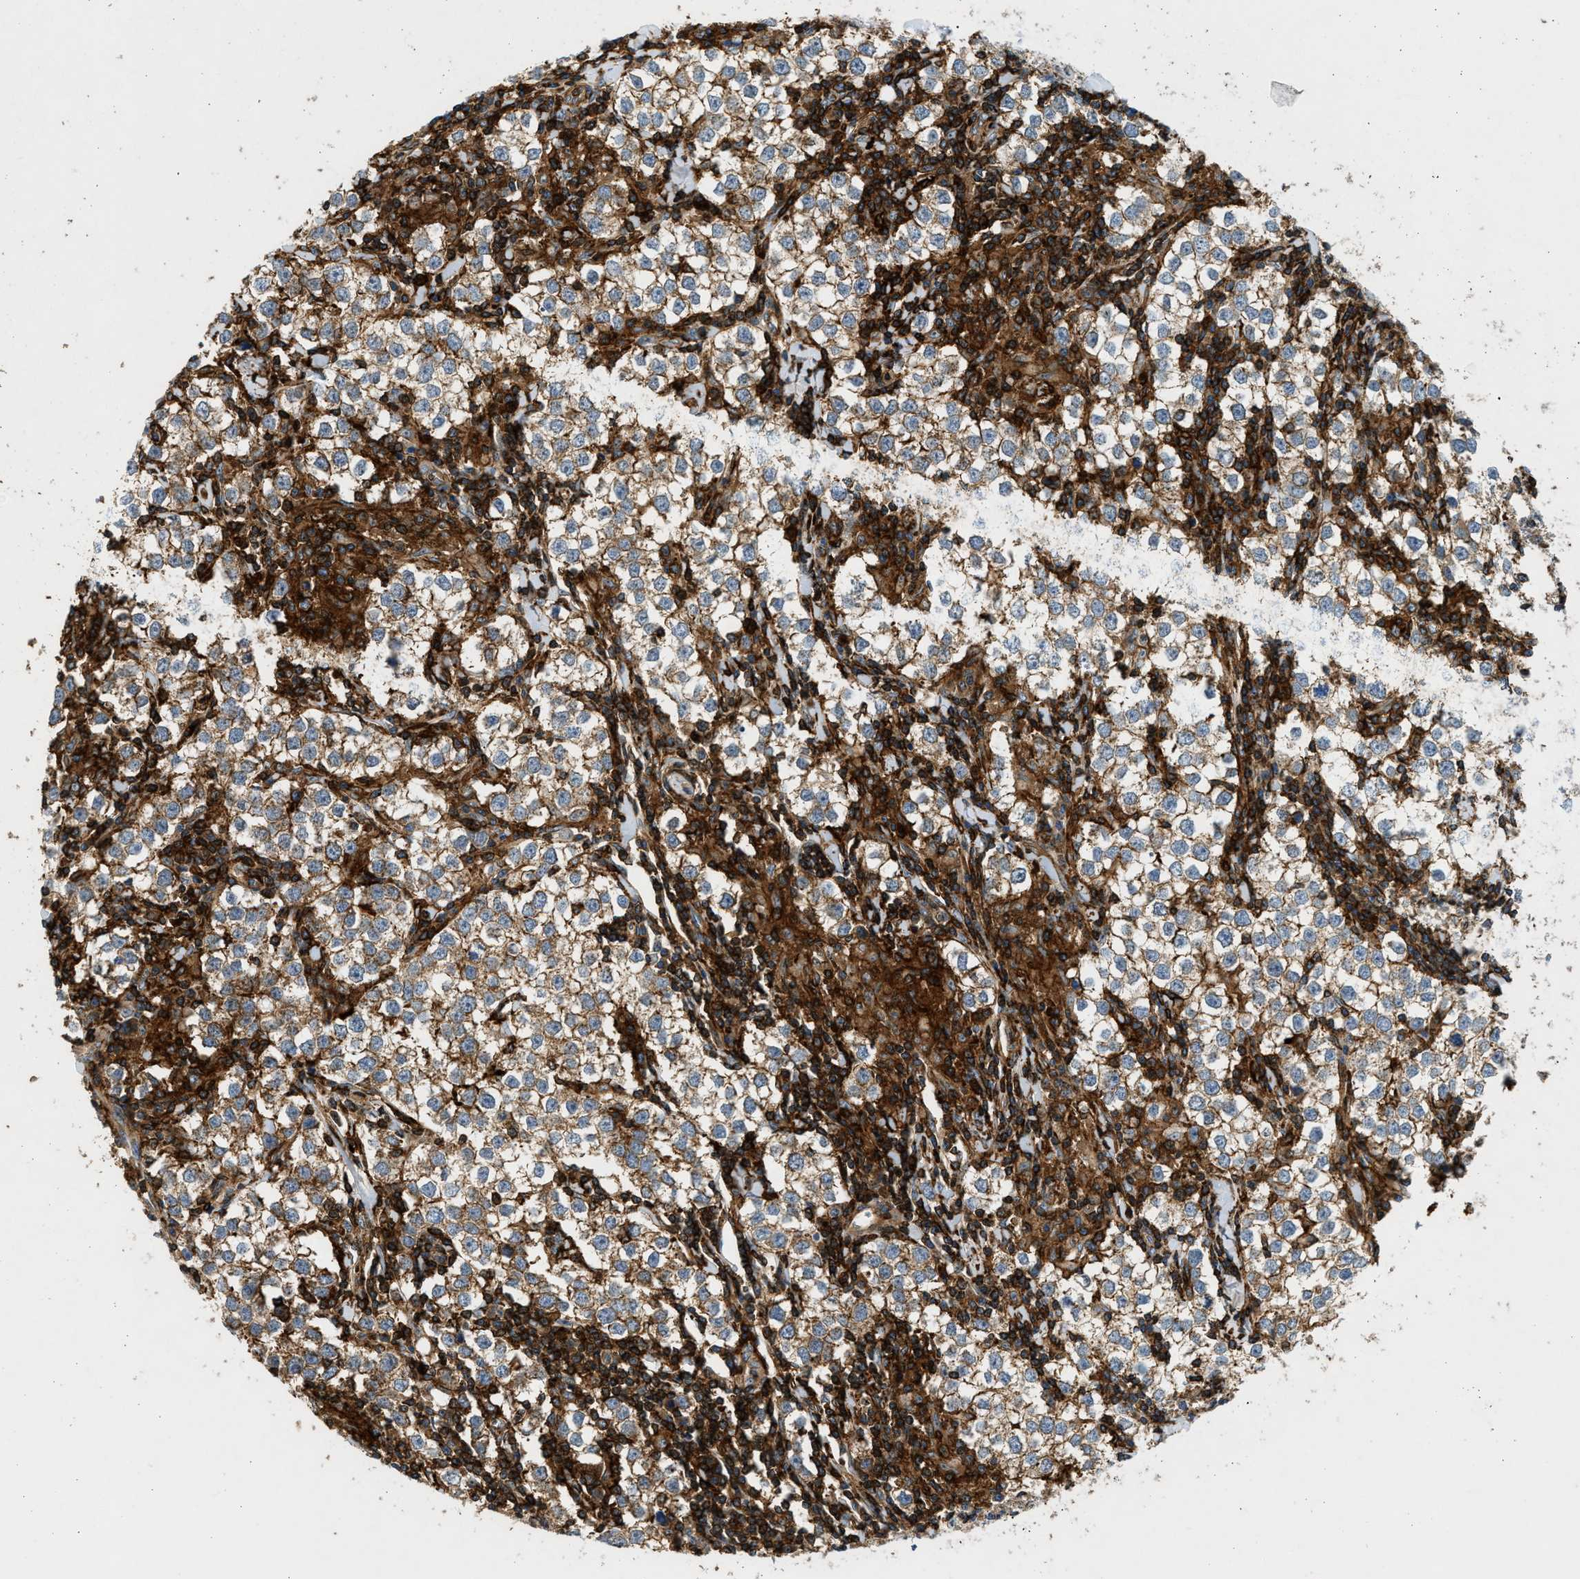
{"staining": {"intensity": "moderate", "quantity": ">75%", "location": "cytoplasmic/membranous"}, "tissue": "testis cancer", "cell_type": "Tumor cells", "image_type": "cancer", "snomed": [{"axis": "morphology", "description": "Seminoma, NOS"}, {"axis": "morphology", "description": "Carcinoma, Embryonal, NOS"}, {"axis": "topography", "description": "Testis"}], "caption": "Tumor cells display medium levels of moderate cytoplasmic/membranous positivity in approximately >75% of cells in testis embryonal carcinoma. The protein is shown in brown color, while the nuclei are stained blue.", "gene": "DHODH", "patient": {"sex": "male", "age": 36}}